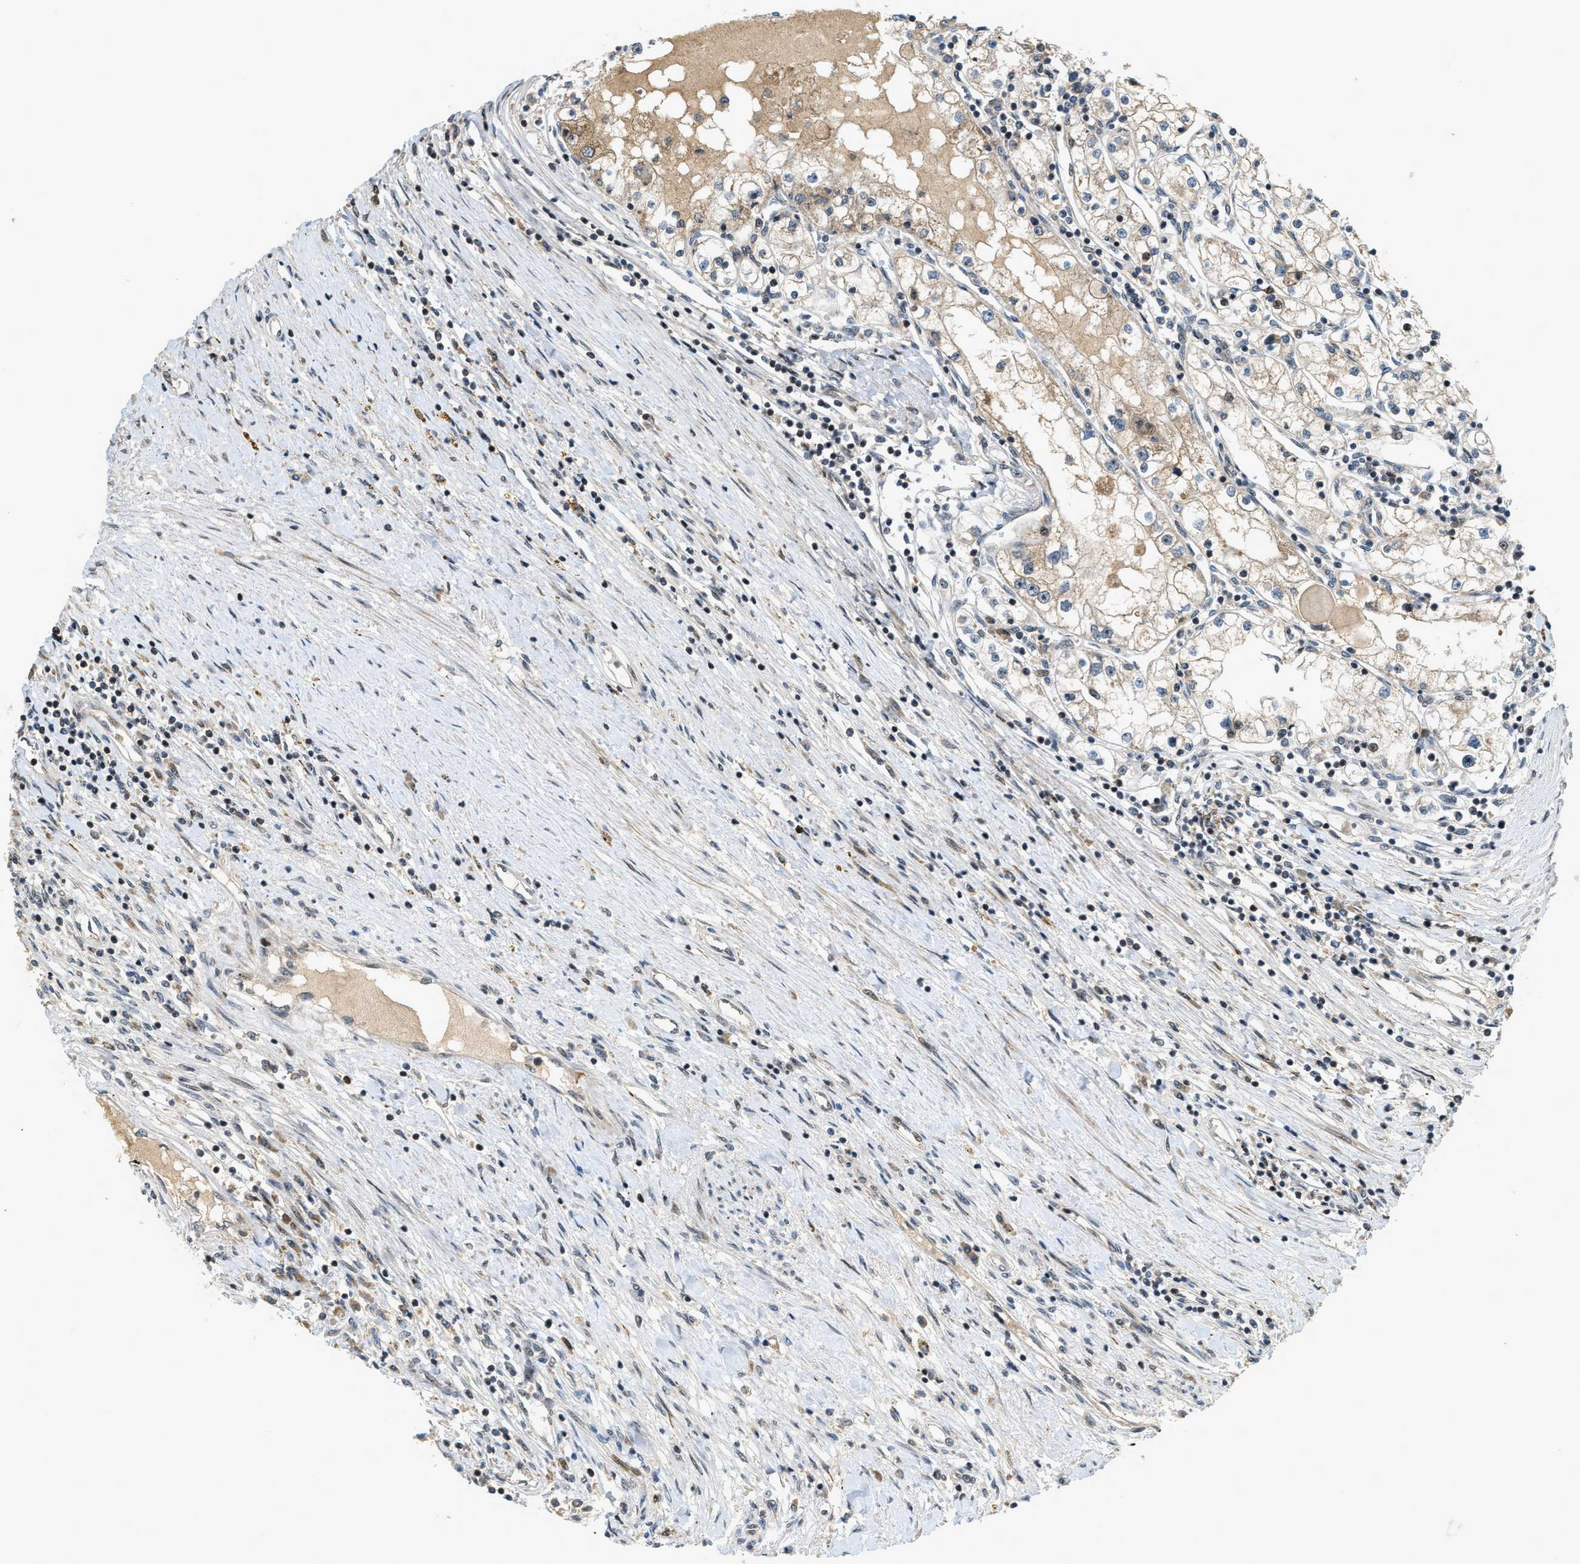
{"staining": {"intensity": "weak", "quantity": "<25%", "location": "cytoplasmic/membranous"}, "tissue": "renal cancer", "cell_type": "Tumor cells", "image_type": "cancer", "snomed": [{"axis": "morphology", "description": "Adenocarcinoma, NOS"}, {"axis": "topography", "description": "Kidney"}], "caption": "Immunohistochemistry image of neoplastic tissue: renal adenocarcinoma stained with DAB (3,3'-diaminobenzidine) exhibits no significant protein positivity in tumor cells. The staining was performed using DAB to visualize the protein expression in brown, while the nuclei were stained in blue with hematoxylin (Magnification: 20x).", "gene": "TRAPPC14", "patient": {"sex": "male", "age": 68}}